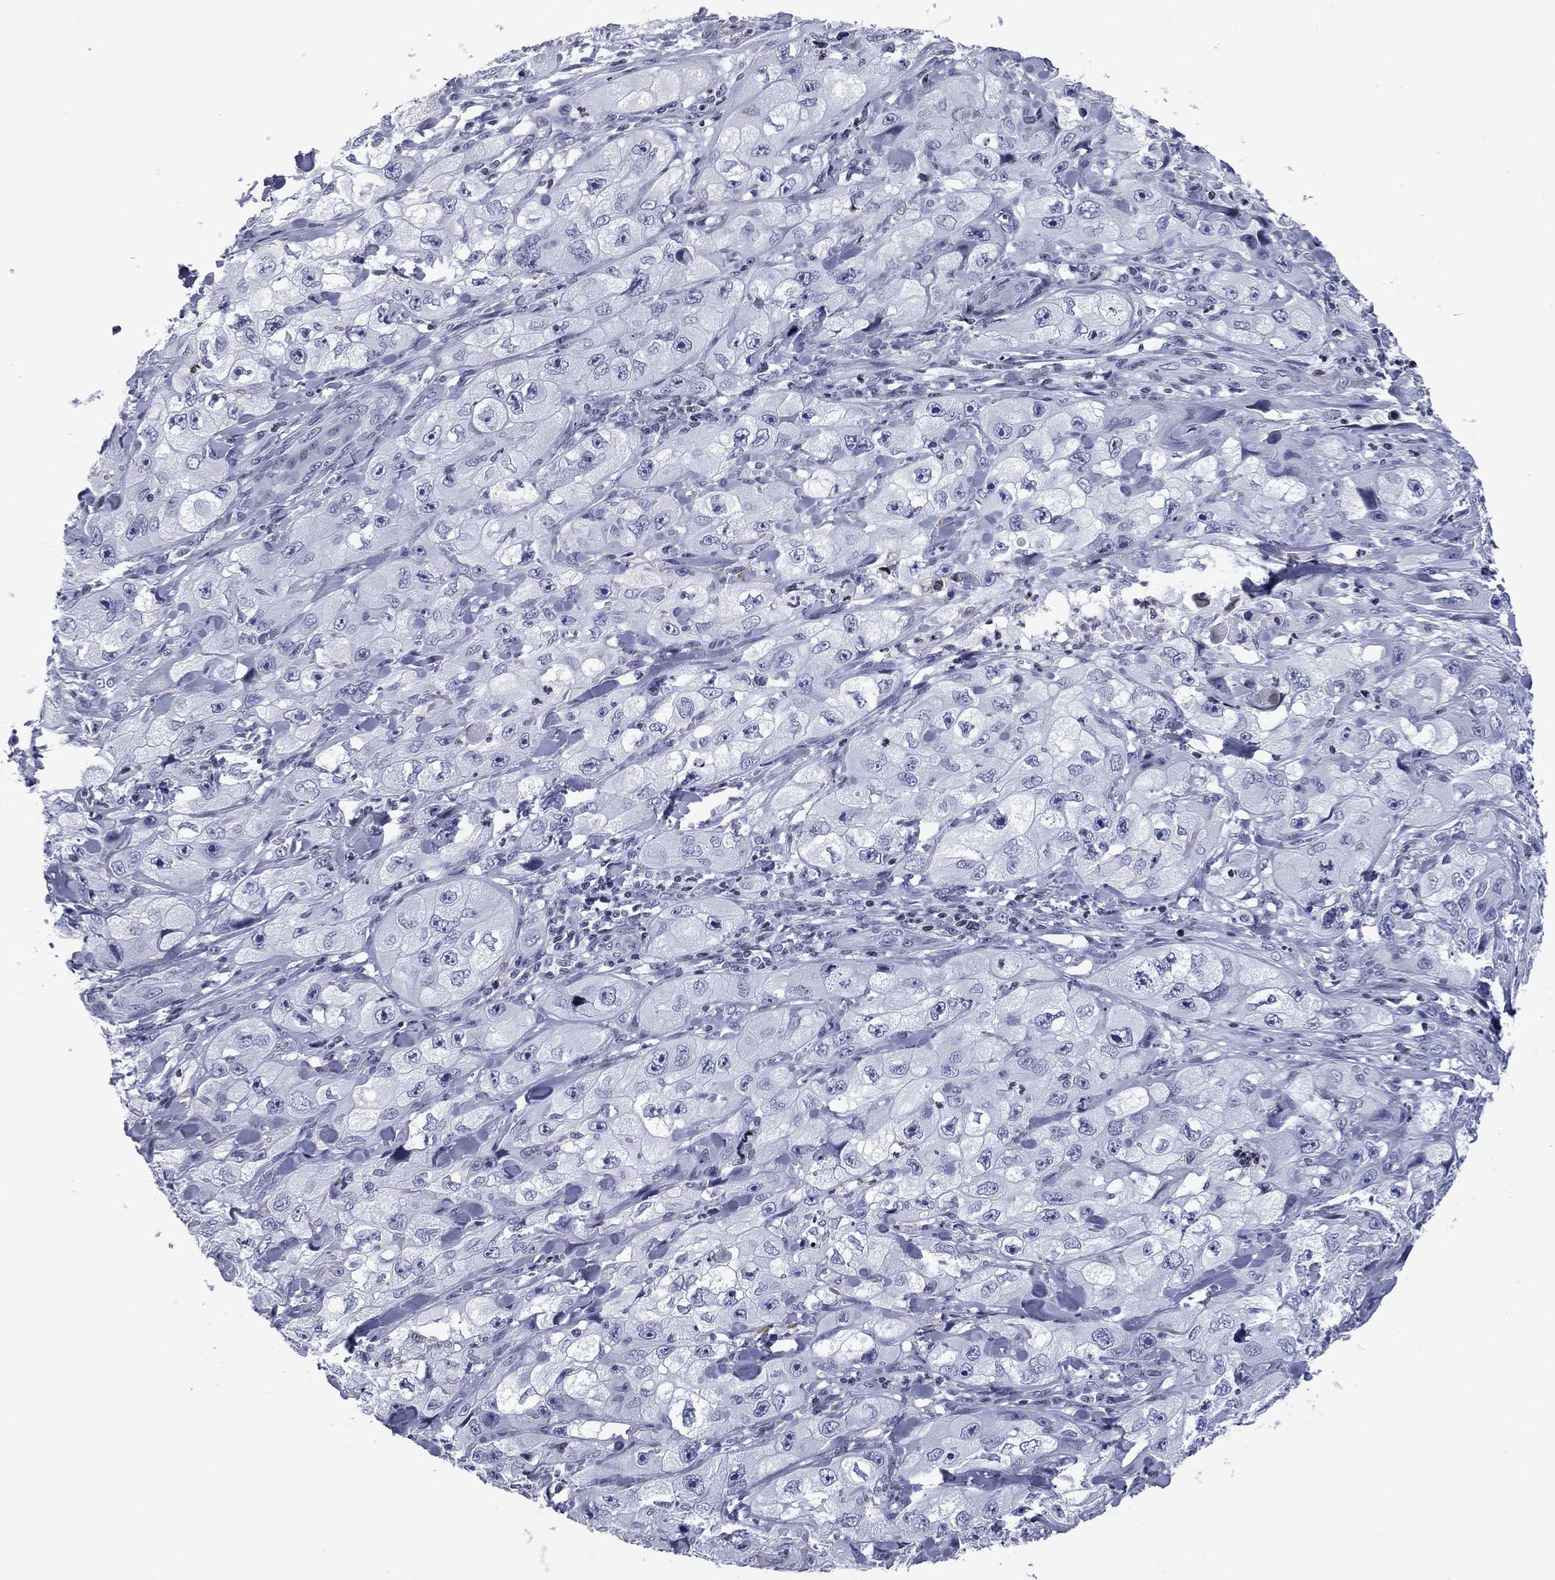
{"staining": {"intensity": "negative", "quantity": "none", "location": "none"}, "tissue": "skin cancer", "cell_type": "Tumor cells", "image_type": "cancer", "snomed": [{"axis": "morphology", "description": "Squamous cell carcinoma, NOS"}, {"axis": "topography", "description": "Skin"}, {"axis": "topography", "description": "Subcutis"}], "caption": "IHC micrograph of human skin squamous cell carcinoma stained for a protein (brown), which exhibits no positivity in tumor cells. Nuclei are stained in blue.", "gene": "CCDC144A", "patient": {"sex": "male", "age": 73}}